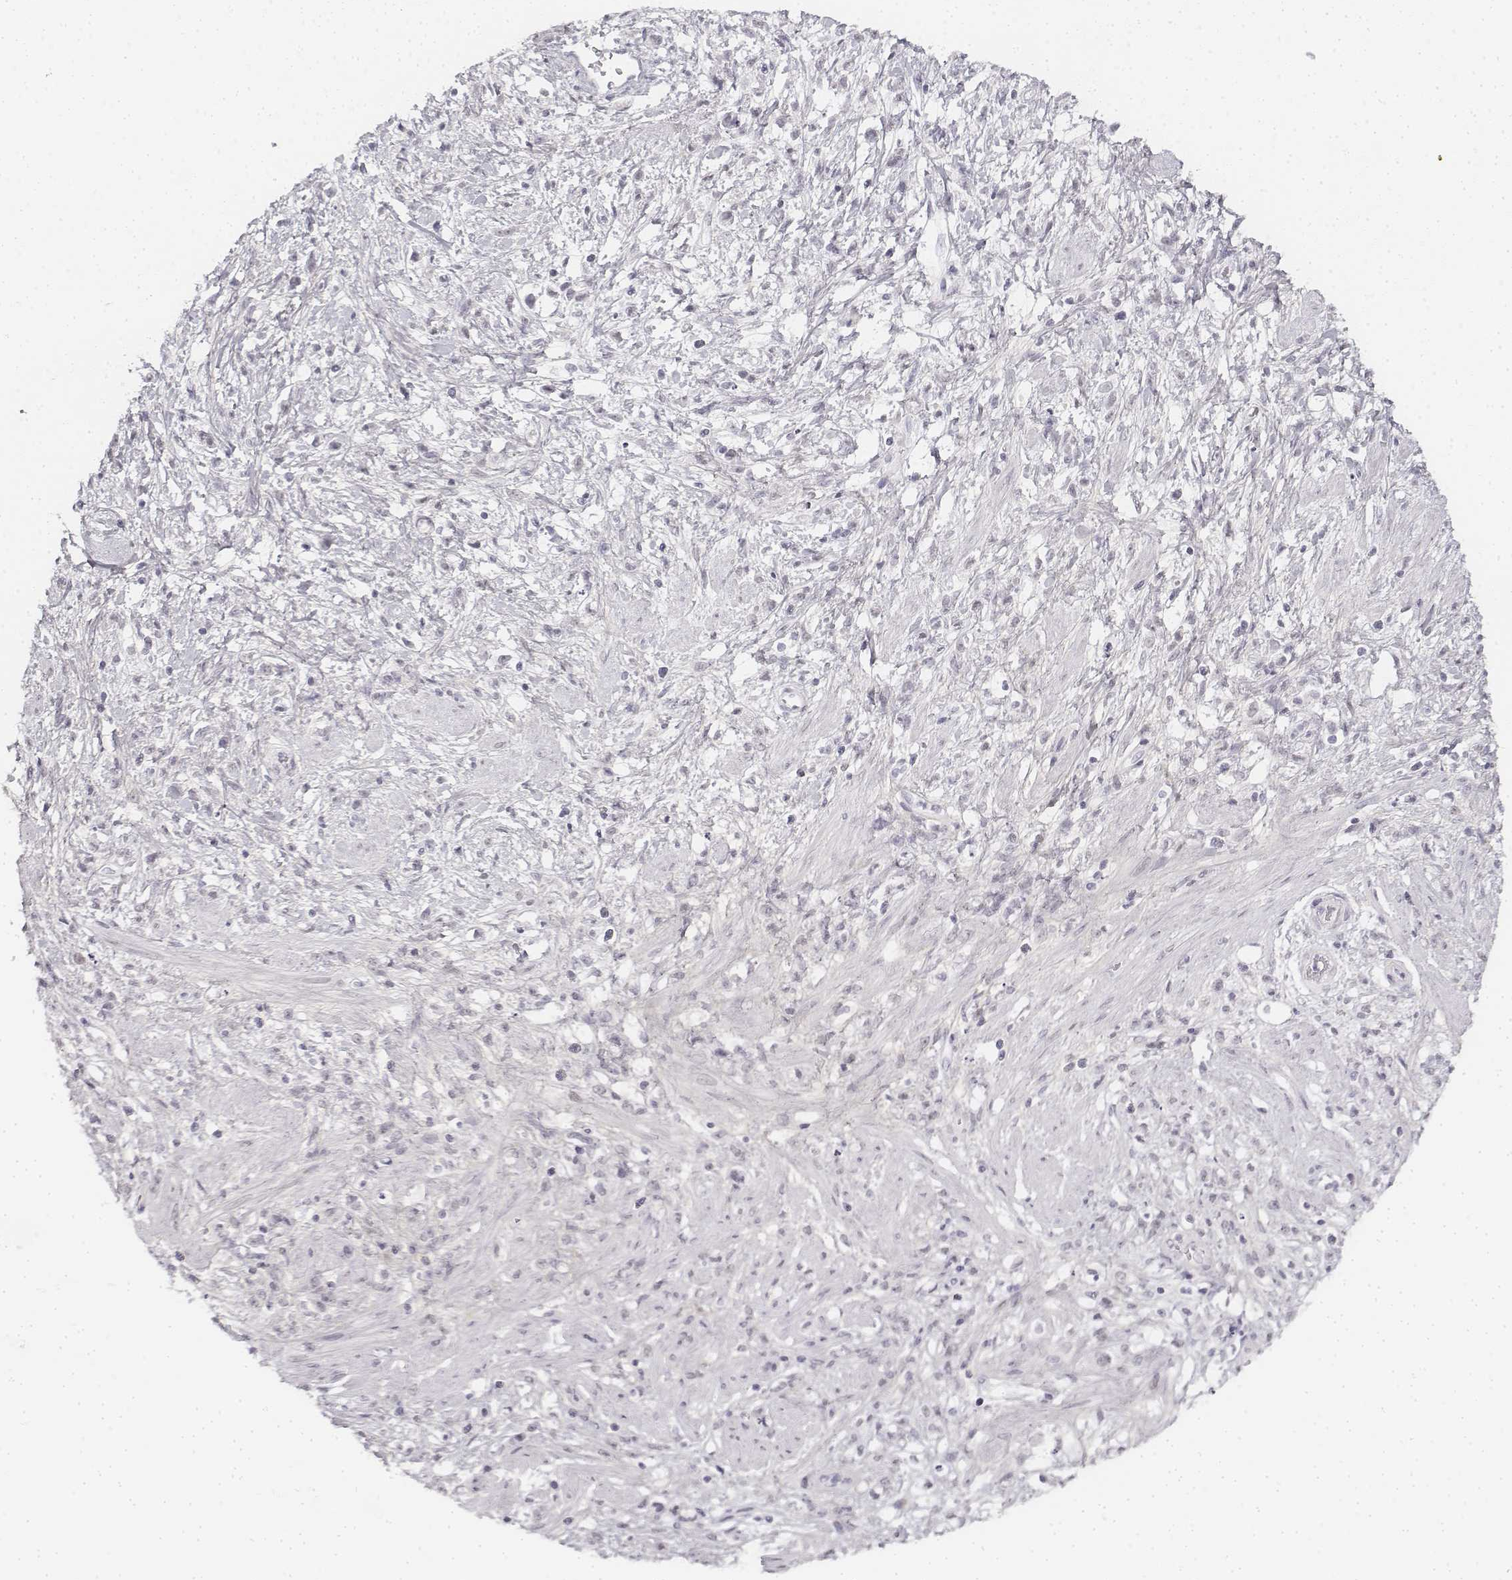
{"staining": {"intensity": "negative", "quantity": "none", "location": "none"}, "tissue": "stomach cancer", "cell_type": "Tumor cells", "image_type": "cancer", "snomed": [{"axis": "morphology", "description": "Adenocarcinoma, NOS"}, {"axis": "topography", "description": "Stomach"}], "caption": "Photomicrograph shows no protein staining in tumor cells of stomach adenocarcinoma tissue.", "gene": "KRT84", "patient": {"sex": "female", "age": 60}}